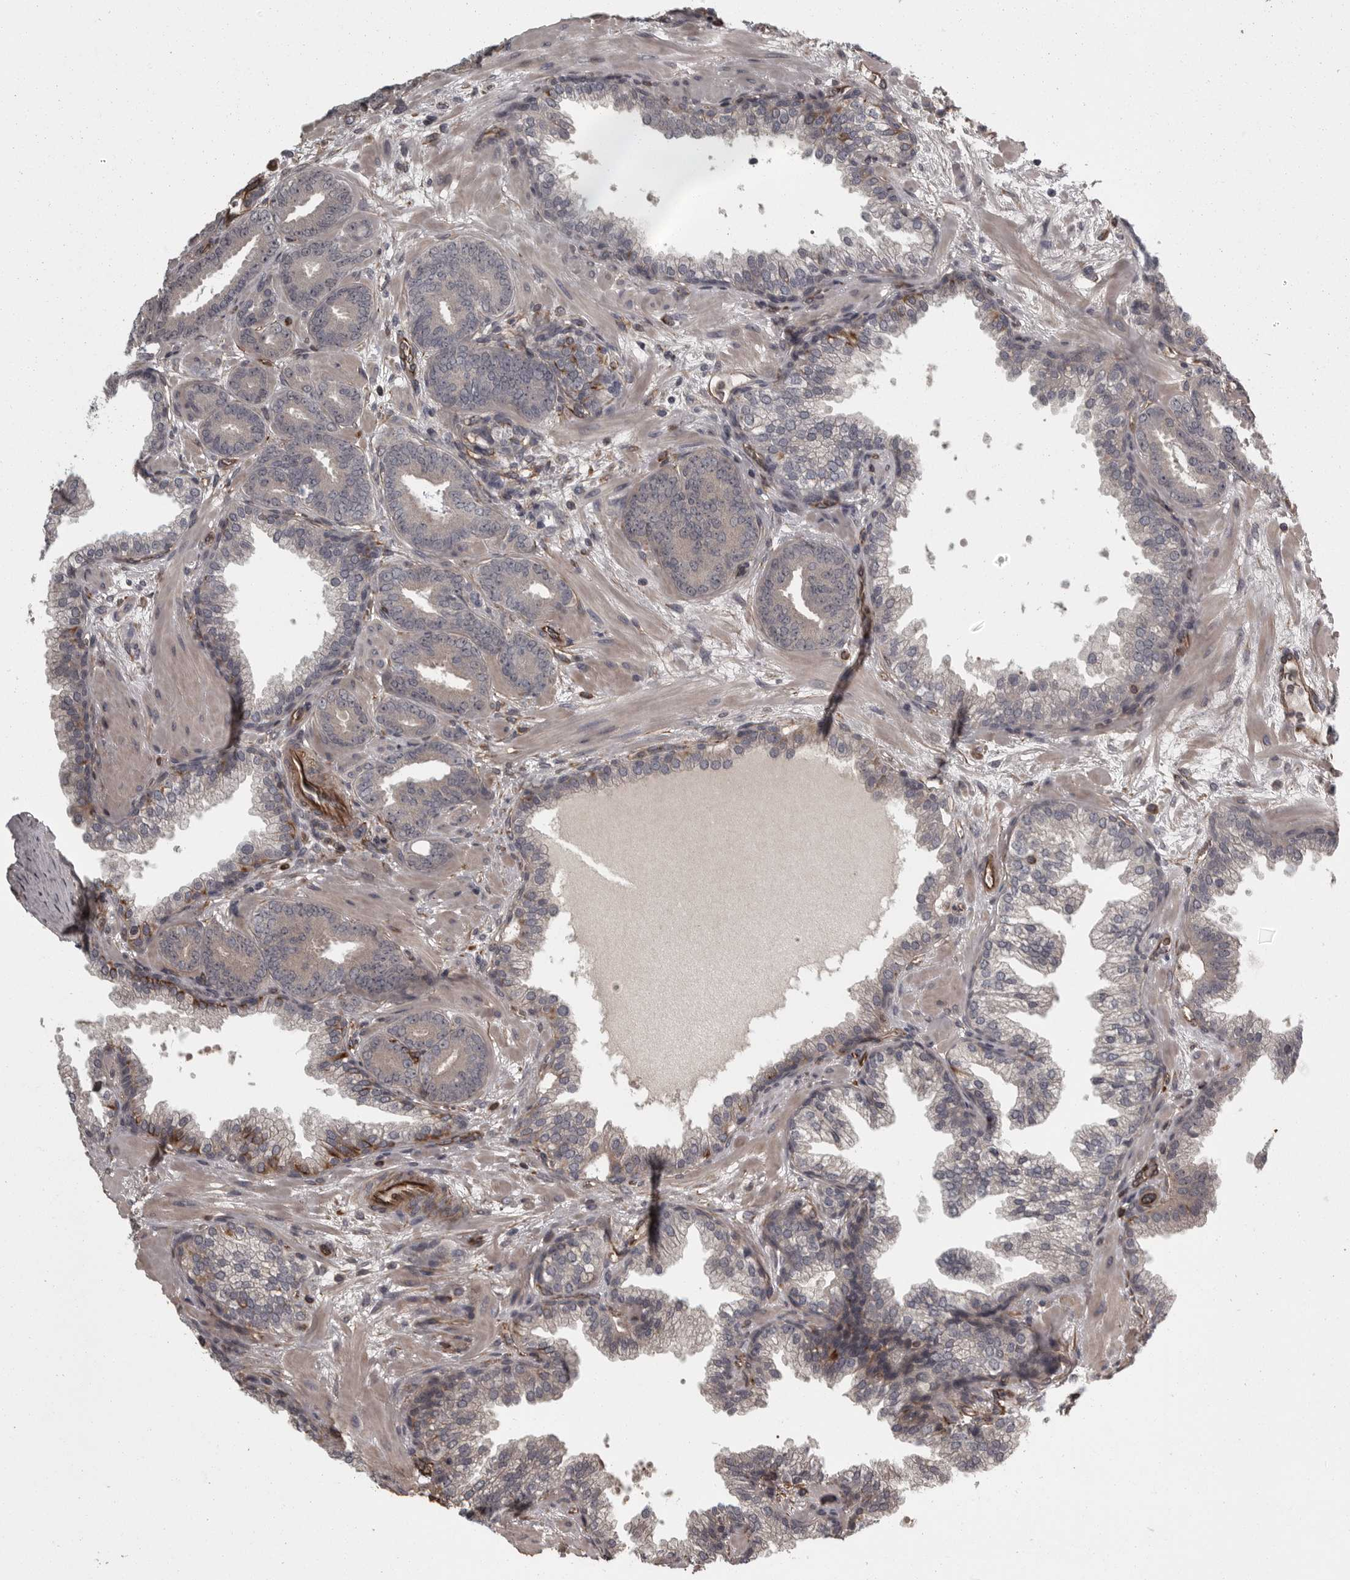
{"staining": {"intensity": "negative", "quantity": "none", "location": "none"}, "tissue": "prostate cancer", "cell_type": "Tumor cells", "image_type": "cancer", "snomed": [{"axis": "morphology", "description": "Adenocarcinoma, Low grade"}, {"axis": "topography", "description": "Prostate"}], "caption": "High magnification brightfield microscopy of prostate adenocarcinoma (low-grade) stained with DAB (brown) and counterstained with hematoxylin (blue): tumor cells show no significant positivity.", "gene": "FAAP100", "patient": {"sex": "male", "age": 62}}